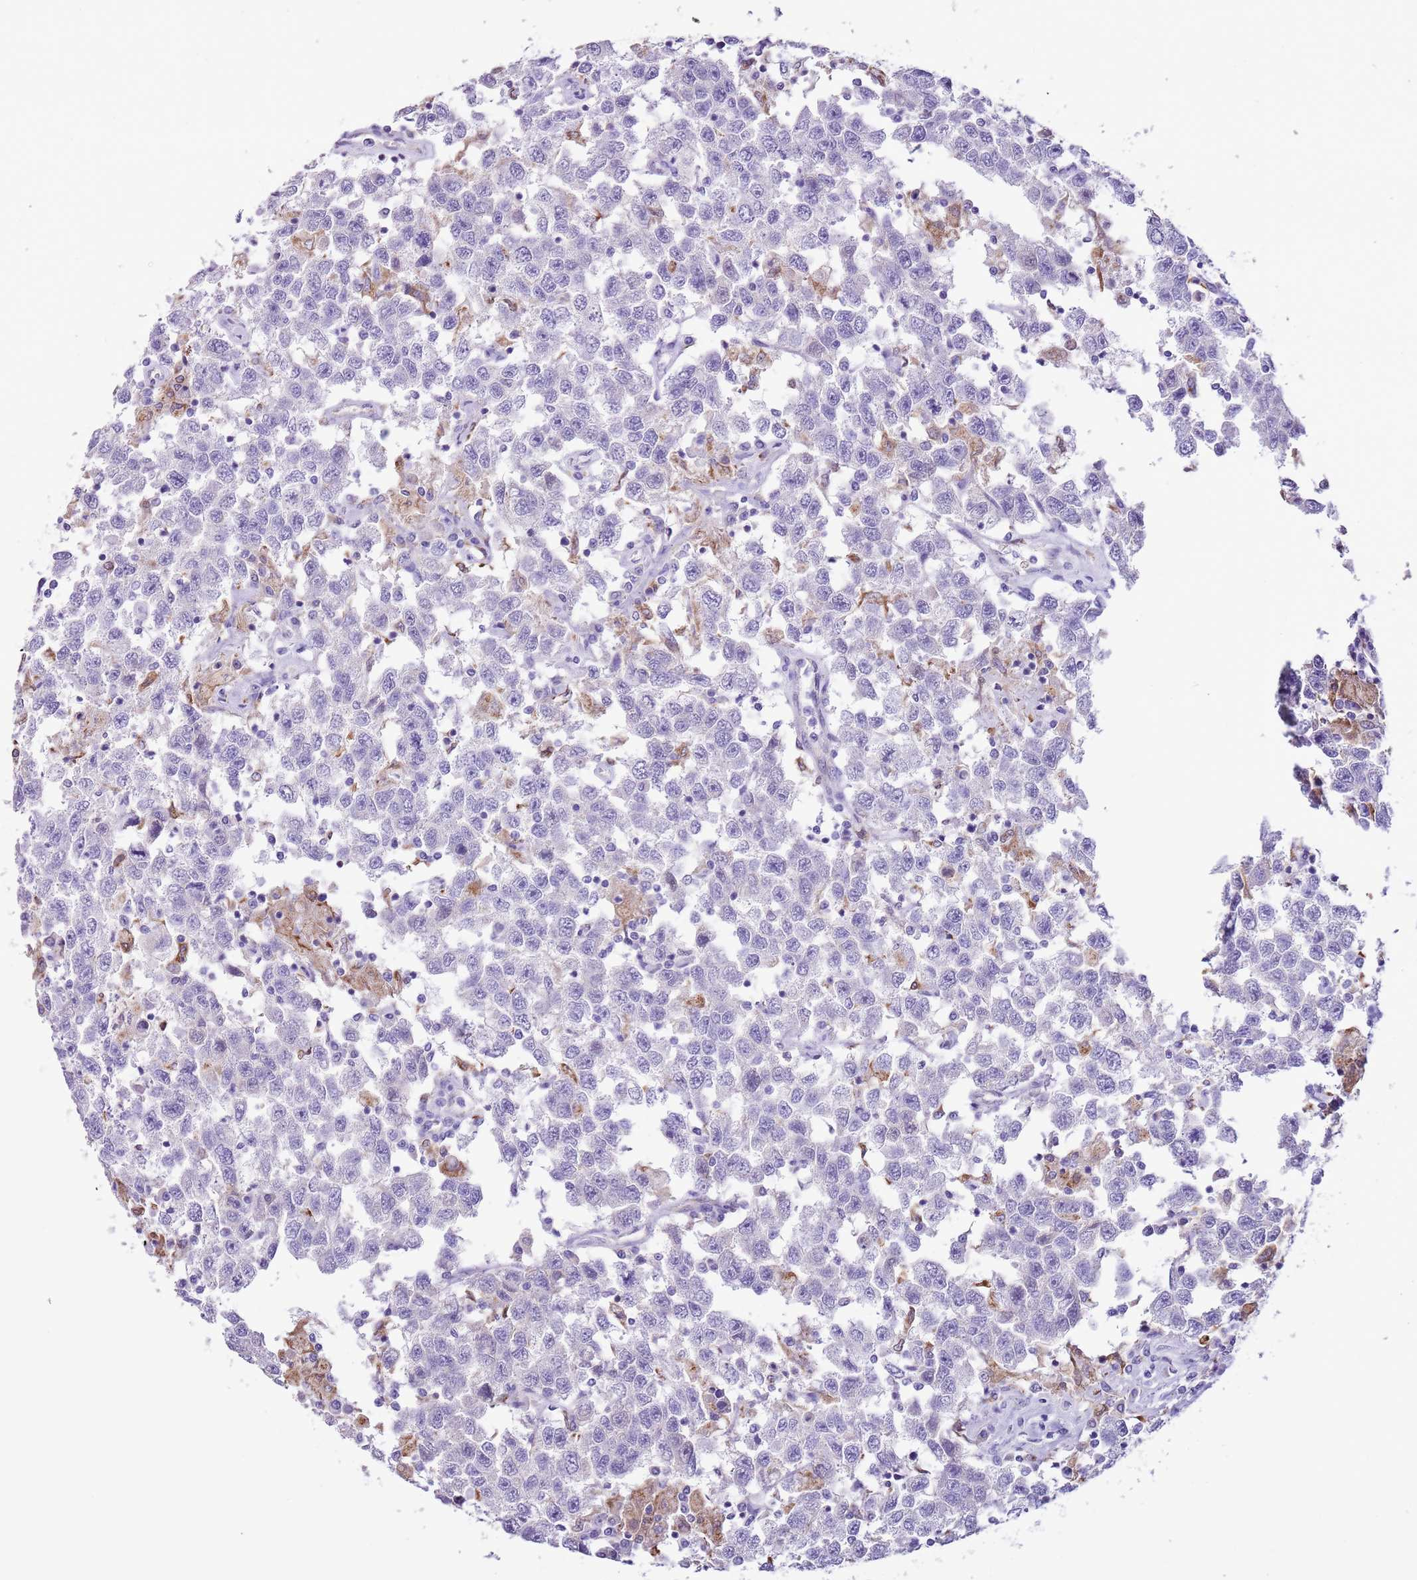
{"staining": {"intensity": "negative", "quantity": "none", "location": "none"}, "tissue": "testis cancer", "cell_type": "Tumor cells", "image_type": "cancer", "snomed": [{"axis": "morphology", "description": "Seminoma, NOS"}, {"axis": "topography", "description": "Testis"}], "caption": "IHC histopathology image of human testis seminoma stained for a protein (brown), which reveals no expression in tumor cells.", "gene": "ZNF697", "patient": {"sex": "male", "age": 41}}